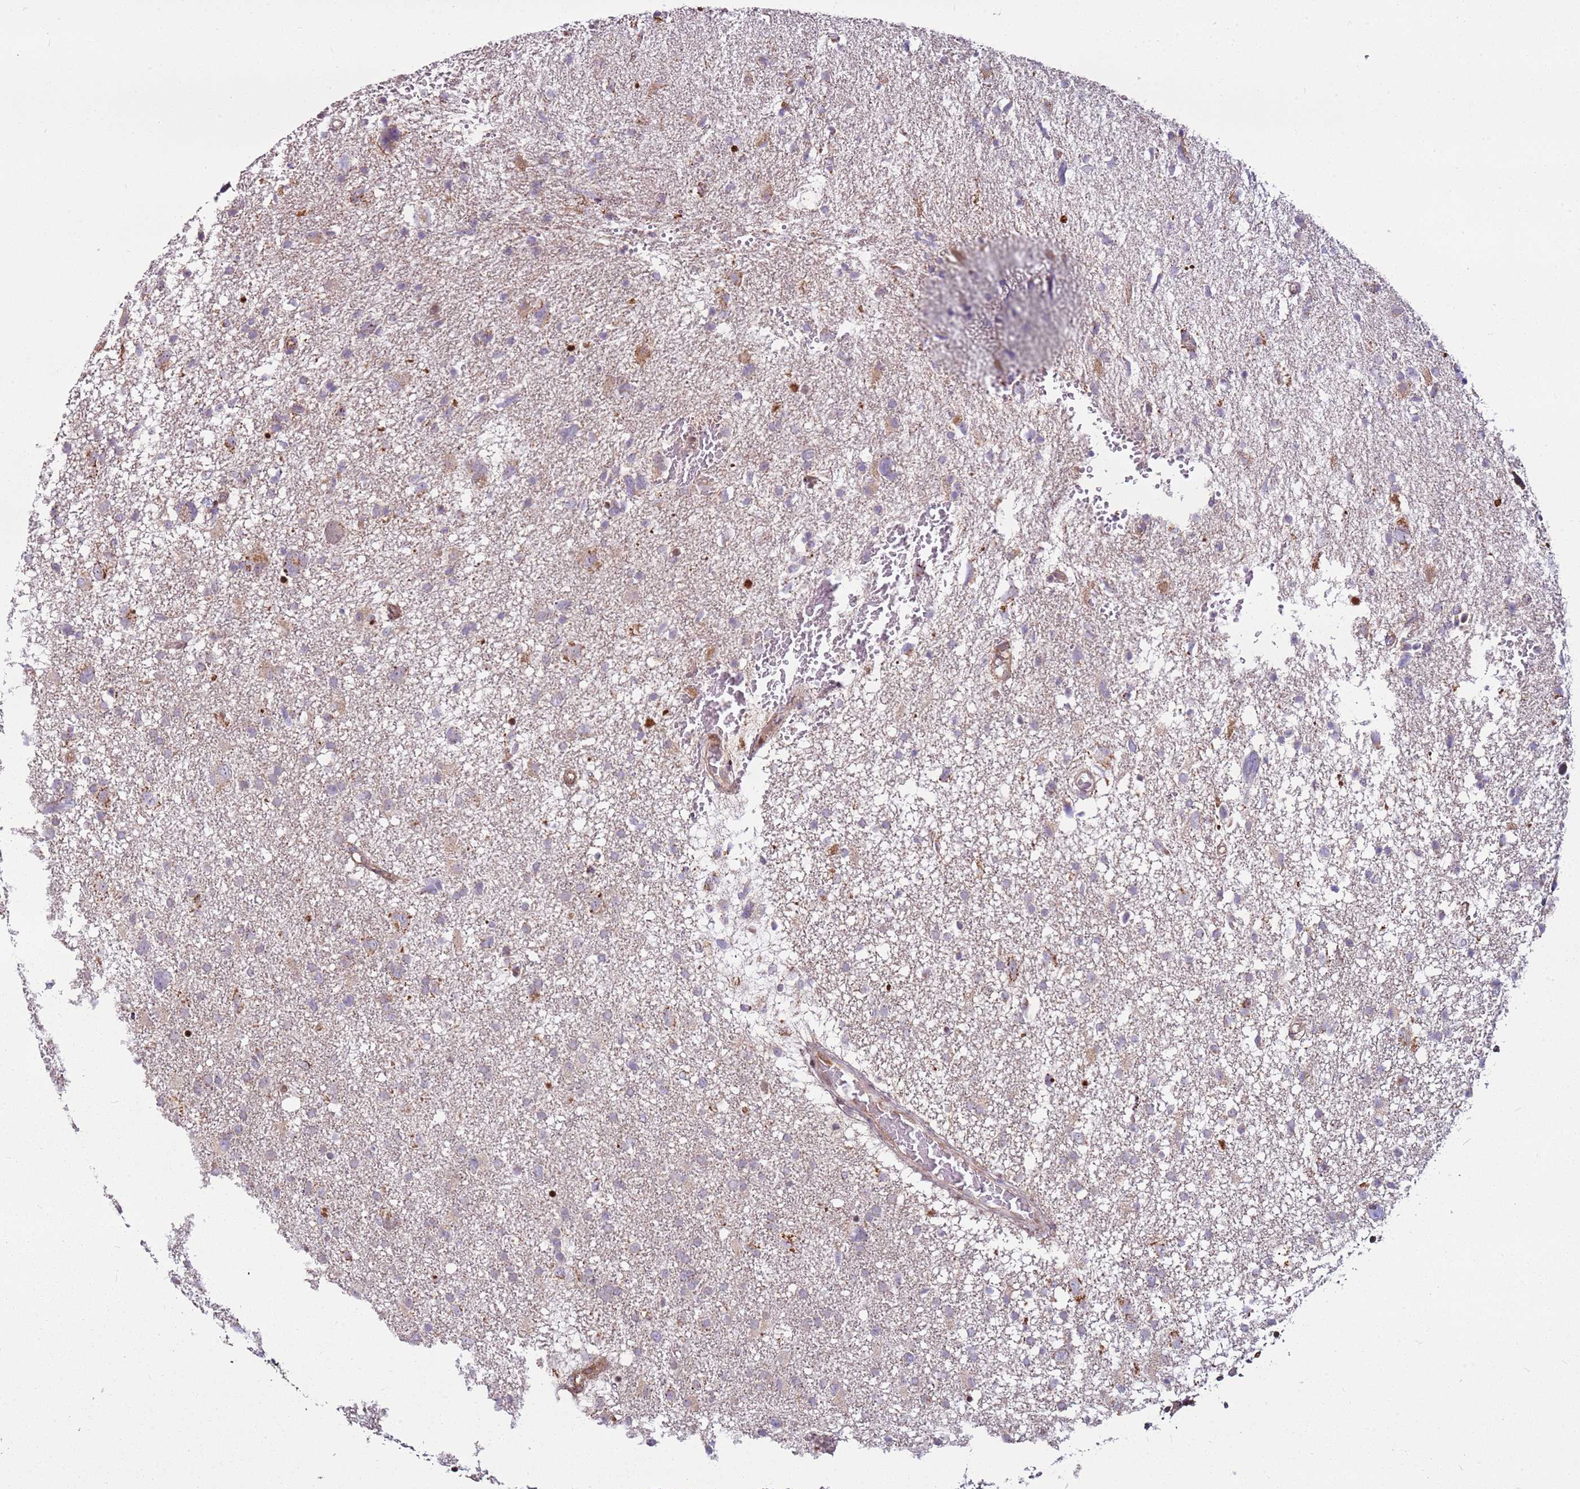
{"staining": {"intensity": "negative", "quantity": "none", "location": "none"}, "tissue": "glioma", "cell_type": "Tumor cells", "image_type": "cancer", "snomed": [{"axis": "morphology", "description": "Glioma, malignant, High grade"}, {"axis": "topography", "description": "Brain"}], "caption": "Tumor cells show no significant protein expression in glioma.", "gene": "PCTP", "patient": {"sex": "male", "age": 61}}